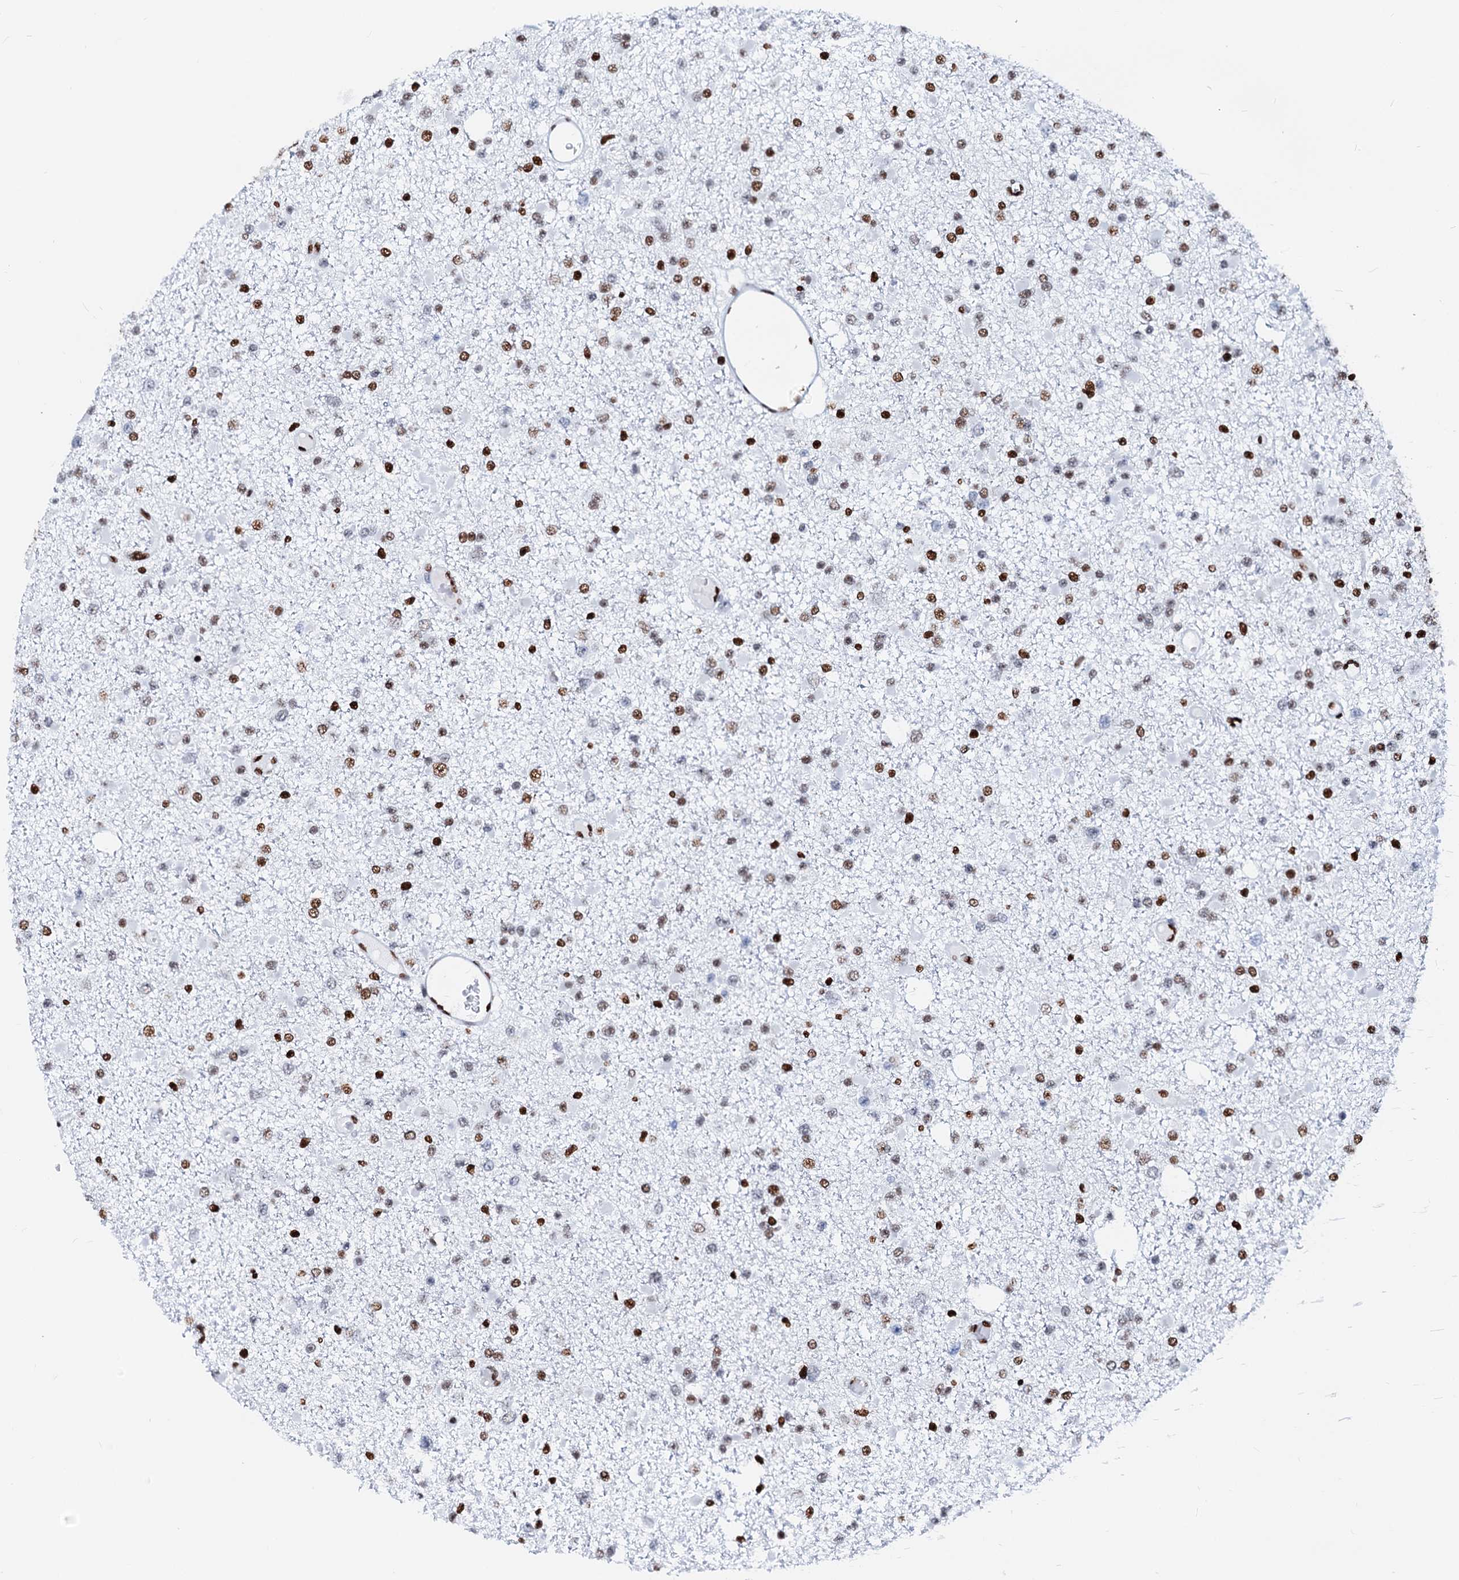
{"staining": {"intensity": "moderate", "quantity": "25%-75%", "location": "nuclear"}, "tissue": "glioma", "cell_type": "Tumor cells", "image_type": "cancer", "snomed": [{"axis": "morphology", "description": "Glioma, malignant, Low grade"}, {"axis": "topography", "description": "Brain"}], "caption": "Immunohistochemistry histopathology image of human glioma stained for a protein (brown), which reveals medium levels of moderate nuclear staining in approximately 25%-75% of tumor cells.", "gene": "RALY", "patient": {"sex": "female", "age": 22}}